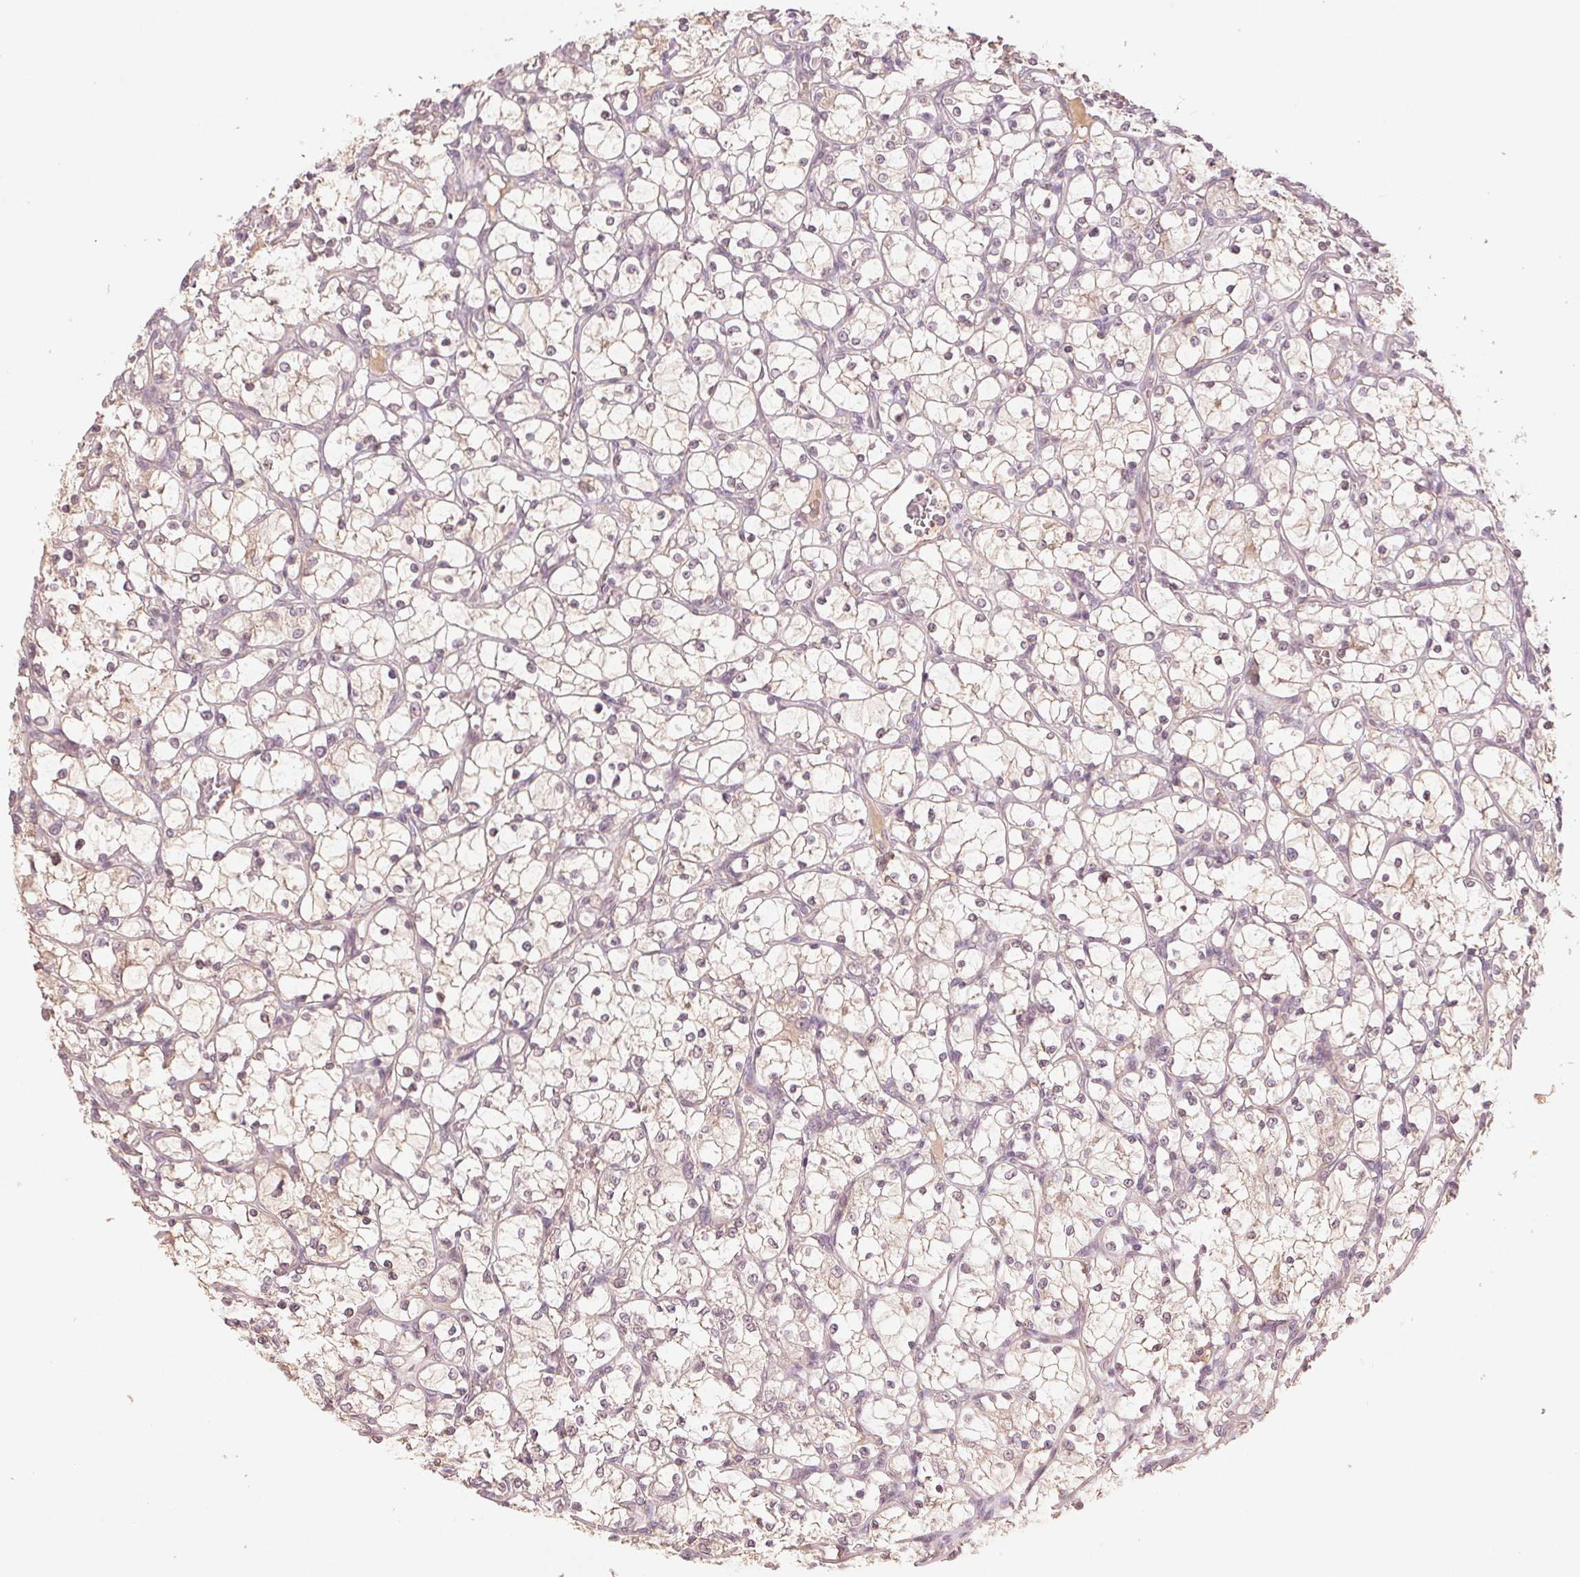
{"staining": {"intensity": "weak", "quantity": "25%-75%", "location": "cytoplasmic/membranous"}, "tissue": "renal cancer", "cell_type": "Tumor cells", "image_type": "cancer", "snomed": [{"axis": "morphology", "description": "Adenocarcinoma, NOS"}, {"axis": "topography", "description": "Kidney"}], "caption": "Protein staining by immunohistochemistry (IHC) reveals weak cytoplasmic/membranous expression in approximately 25%-75% of tumor cells in adenocarcinoma (renal).", "gene": "PPIA", "patient": {"sex": "female", "age": 69}}